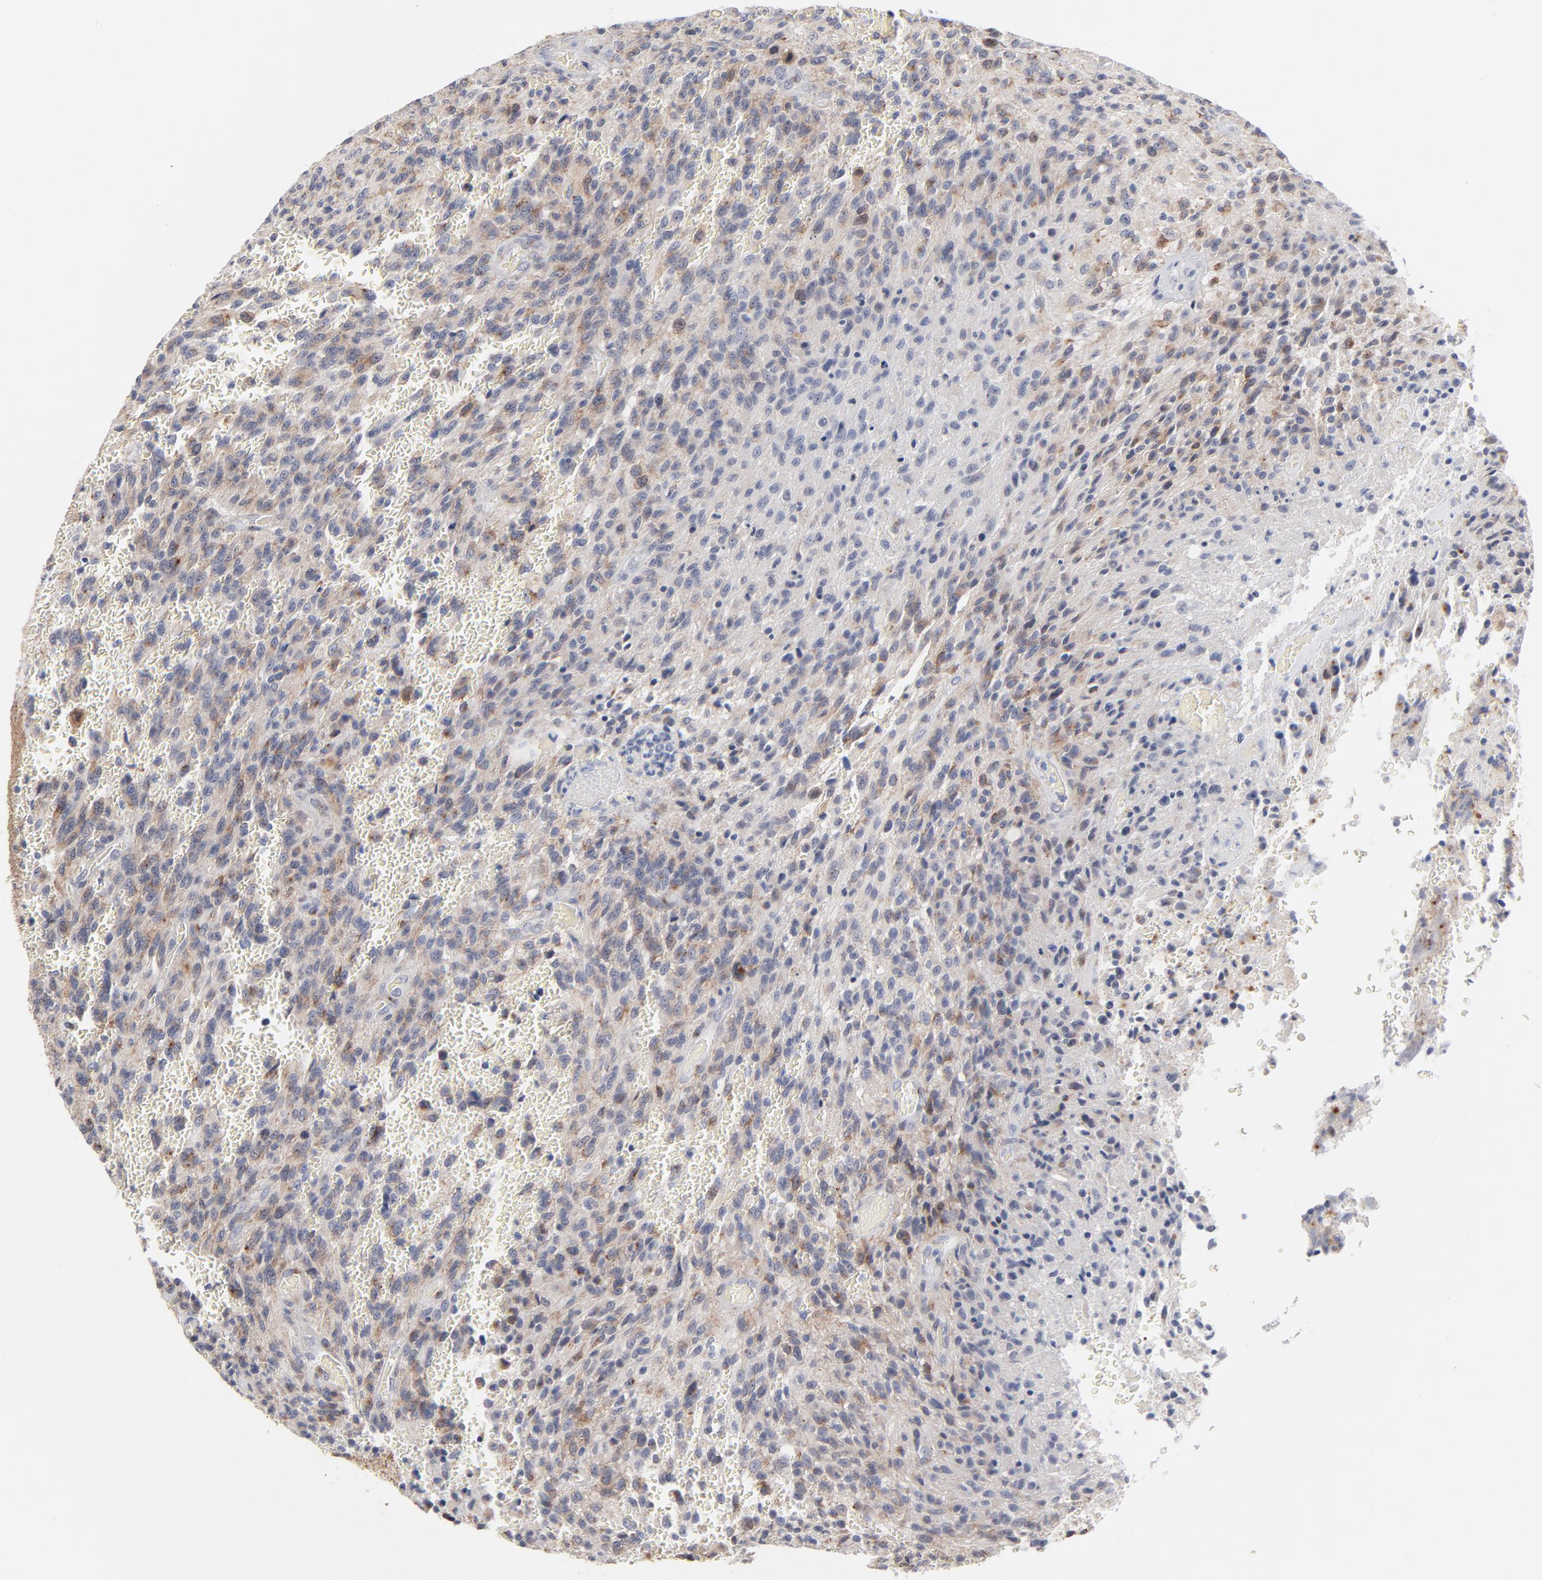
{"staining": {"intensity": "moderate", "quantity": "<25%", "location": "cytoplasmic/membranous"}, "tissue": "glioma", "cell_type": "Tumor cells", "image_type": "cancer", "snomed": [{"axis": "morphology", "description": "Normal tissue, NOS"}, {"axis": "morphology", "description": "Glioma, malignant, High grade"}, {"axis": "topography", "description": "Cerebral cortex"}], "caption": "Malignant glioma (high-grade) was stained to show a protein in brown. There is low levels of moderate cytoplasmic/membranous expression in about <25% of tumor cells.", "gene": "AURKA", "patient": {"sex": "male", "age": 56}}